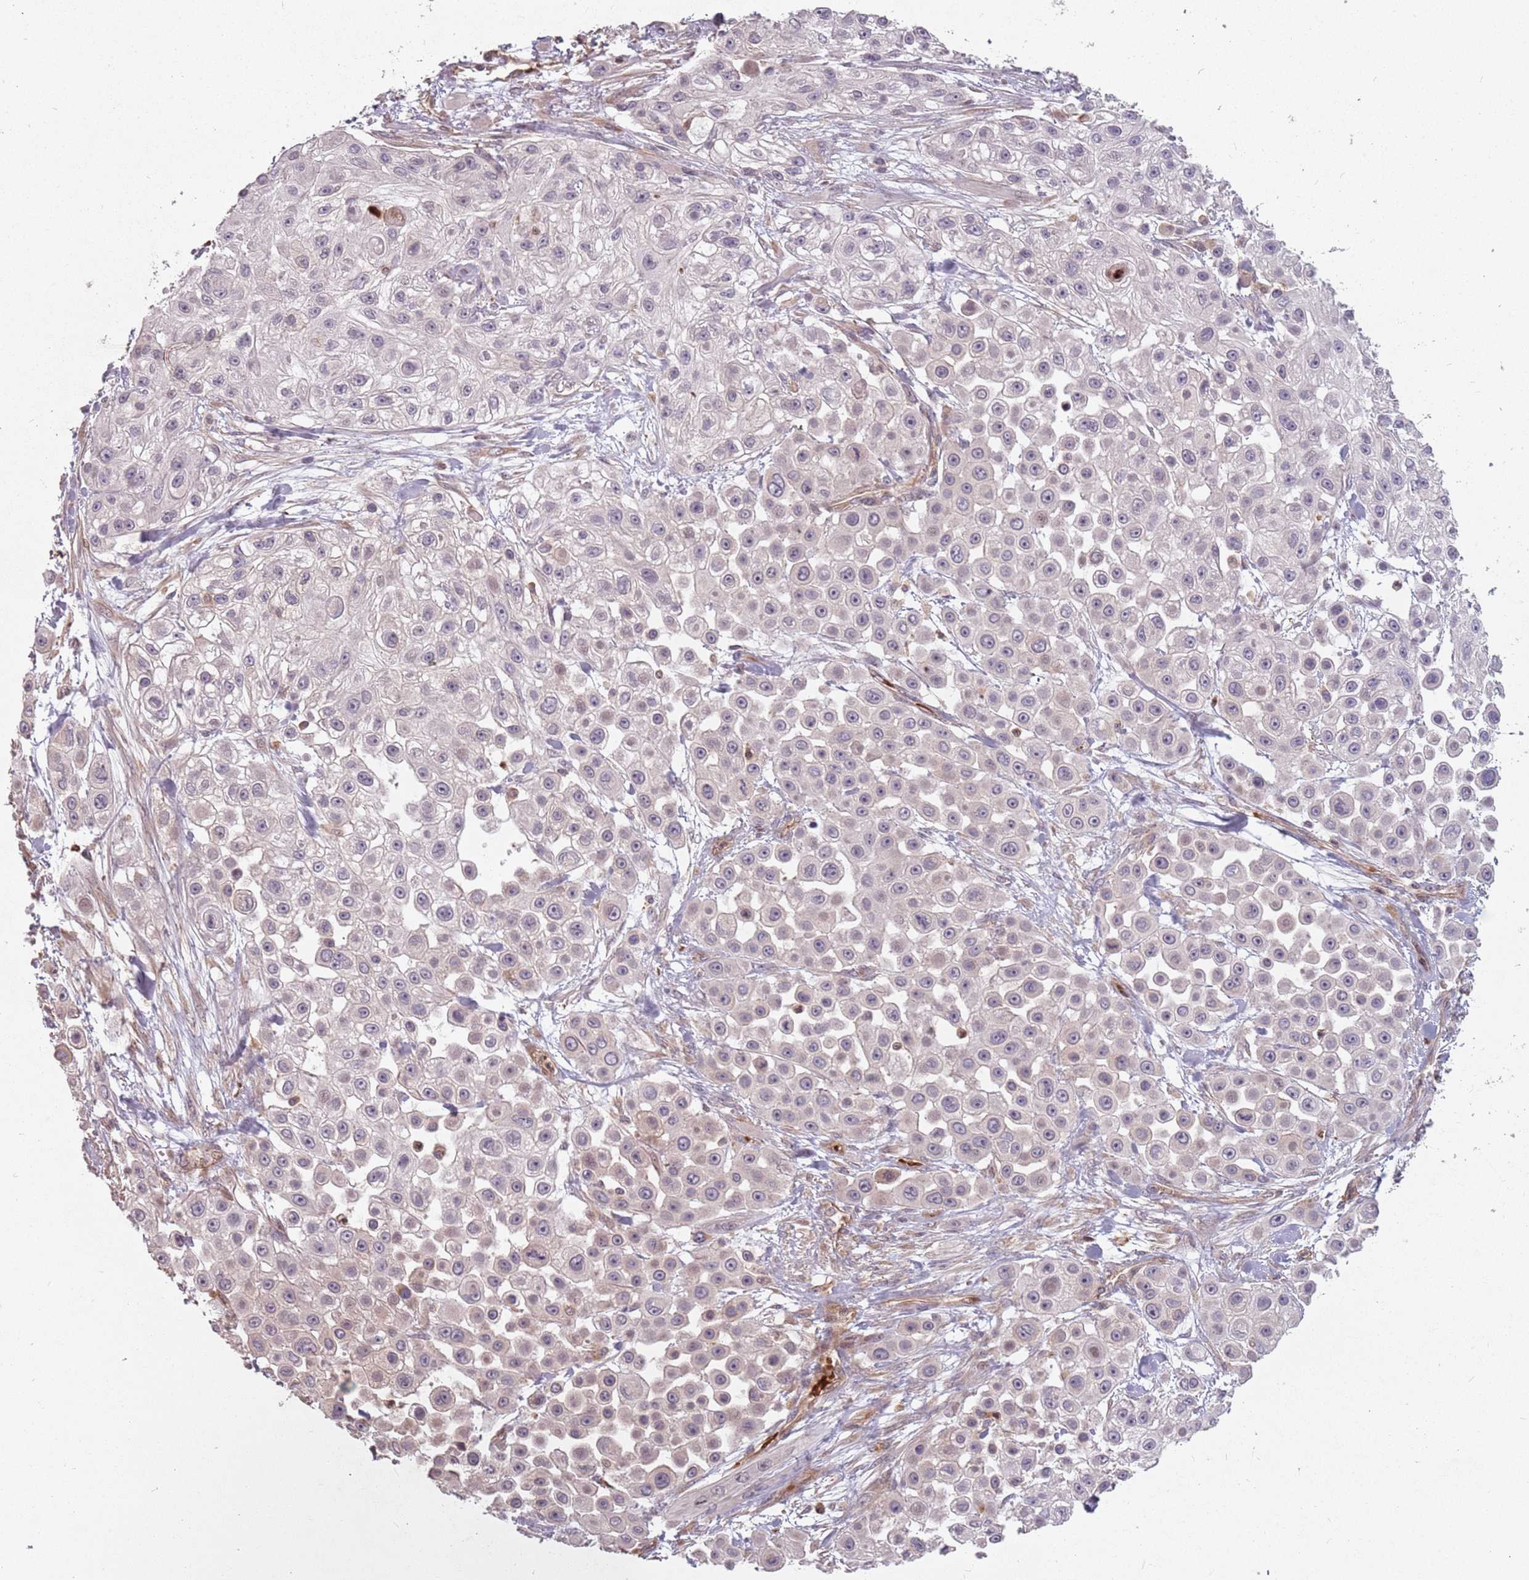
{"staining": {"intensity": "negative", "quantity": "none", "location": "none"}, "tissue": "skin cancer", "cell_type": "Tumor cells", "image_type": "cancer", "snomed": [{"axis": "morphology", "description": "Squamous cell carcinoma, NOS"}, {"axis": "topography", "description": "Skin"}], "caption": "Tumor cells are negative for brown protein staining in skin cancer.", "gene": "GPR180", "patient": {"sex": "male", "age": 67}}